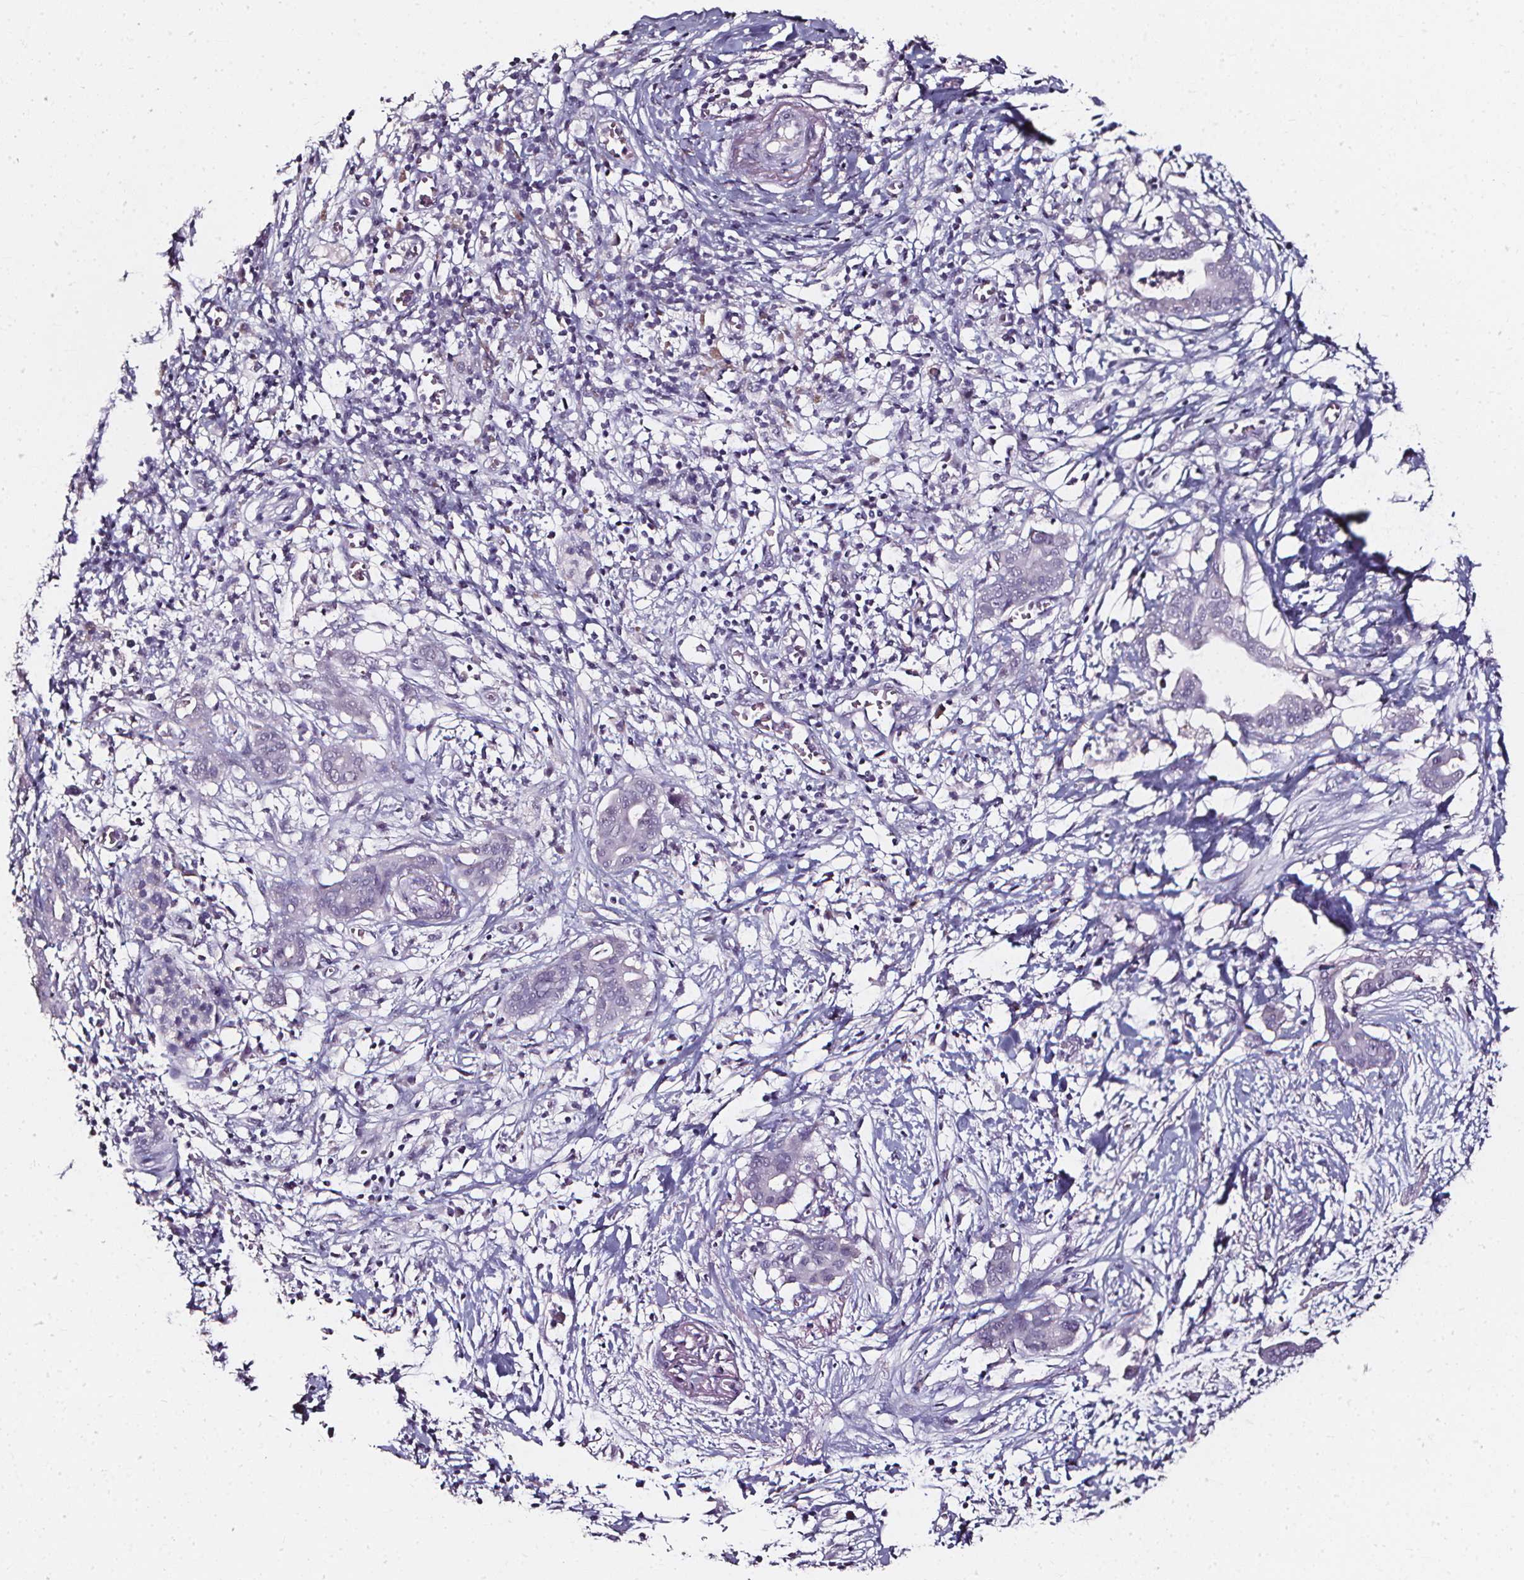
{"staining": {"intensity": "negative", "quantity": "none", "location": "none"}, "tissue": "pancreatic cancer", "cell_type": "Tumor cells", "image_type": "cancer", "snomed": [{"axis": "morphology", "description": "Adenocarcinoma, NOS"}, {"axis": "topography", "description": "Pancreas"}], "caption": "A photomicrograph of human pancreatic cancer is negative for staining in tumor cells. The staining is performed using DAB (3,3'-diaminobenzidine) brown chromogen with nuclei counter-stained in using hematoxylin.", "gene": "DEFA5", "patient": {"sex": "male", "age": 61}}